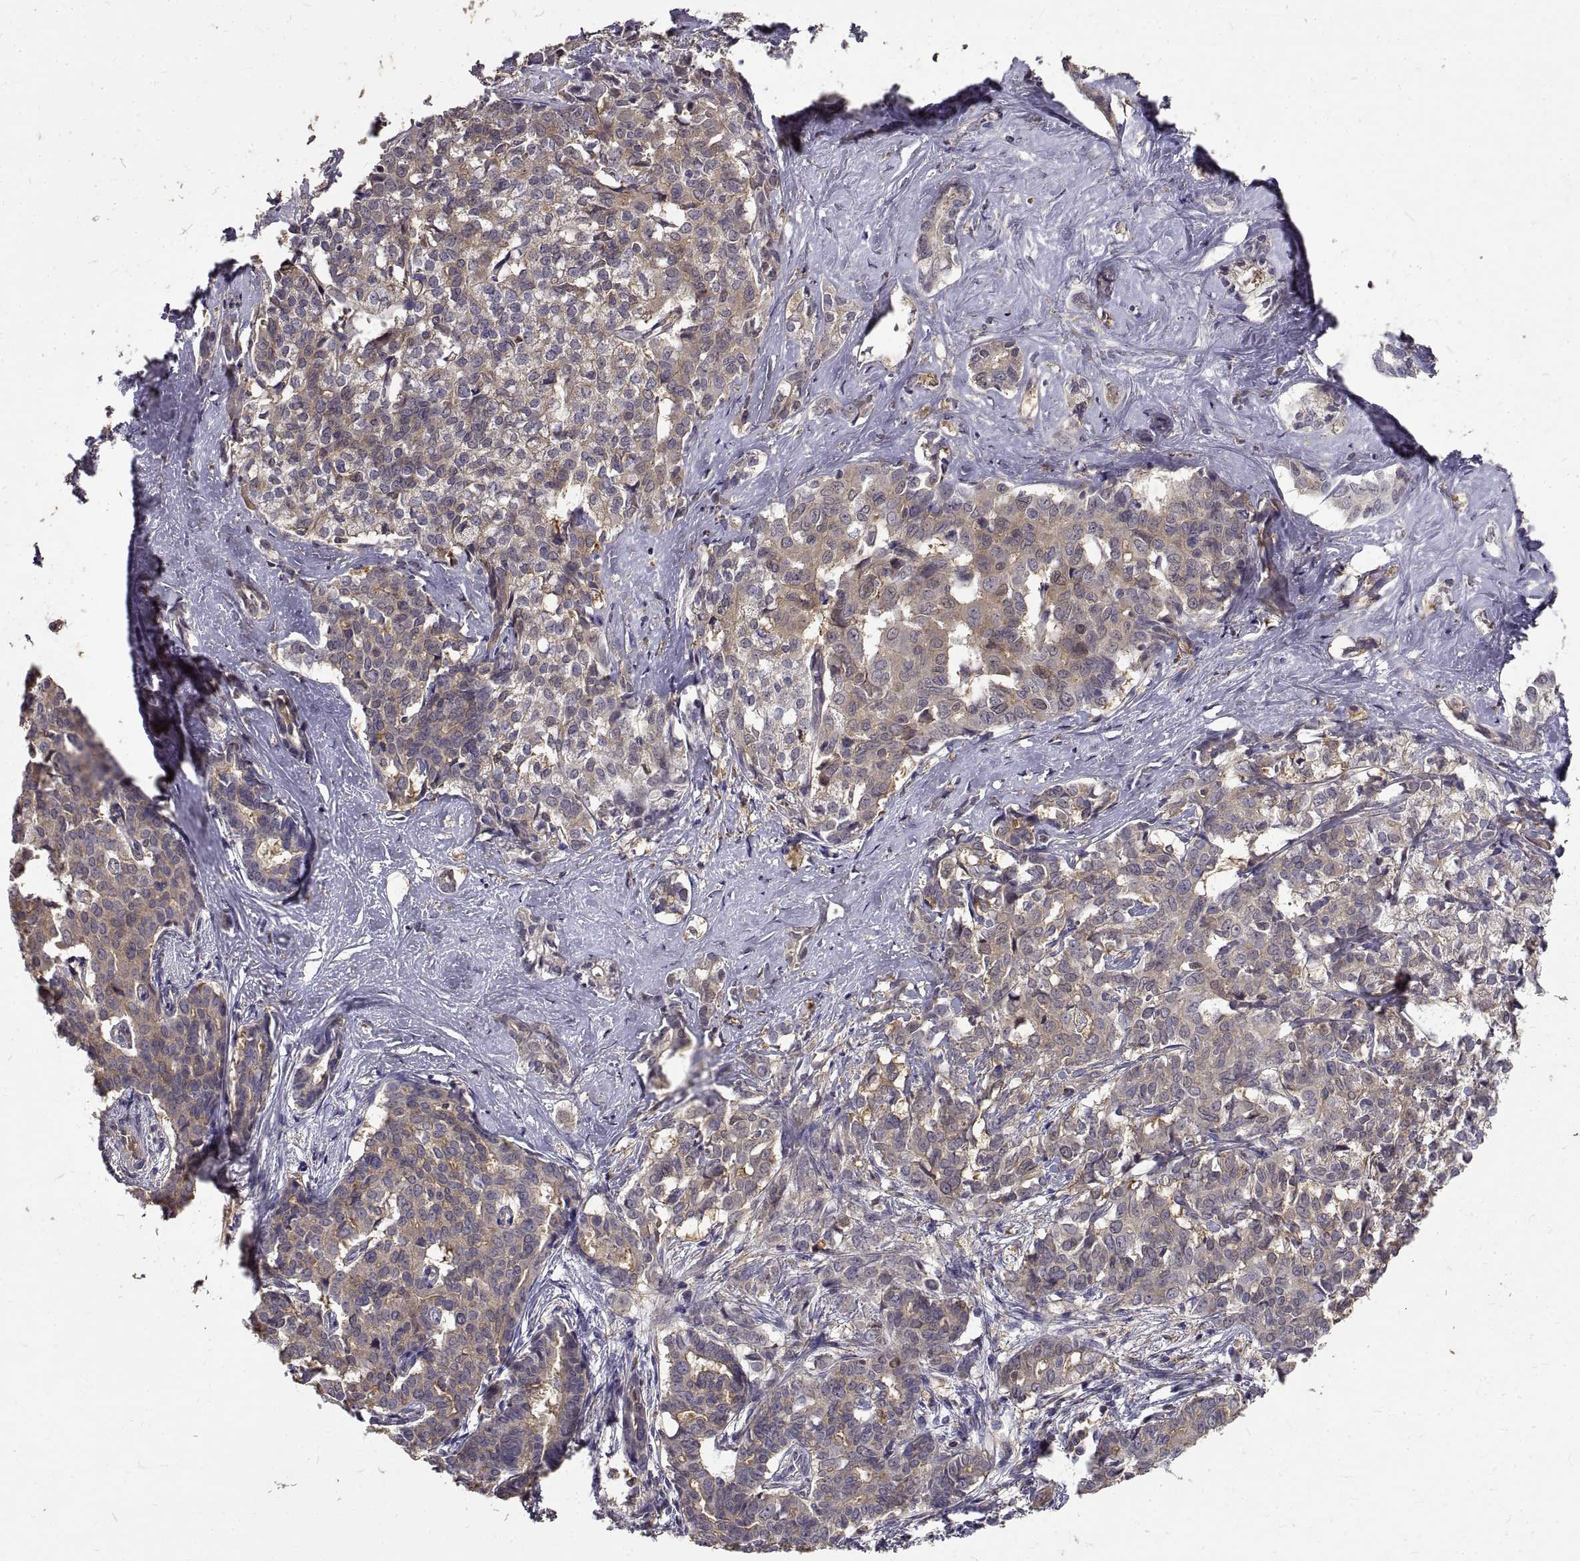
{"staining": {"intensity": "moderate", "quantity": "25%-75%", "location": "cytoplasmic/membranous,nuclear"}, "tissue": "liver cancer", "cell_type": "Tumor cells", "image_type": "cancer", "snomed": [{"axis": "morphology", "description": "Cholangiocarcinoma"}, {"axis": "topography", "description": "Liver"}], "caption": "Immunohistochemistry (IHC) micrograph of neoplastic tissue: human liver cancer stained using immunohistochemistry (IHC) demonstrates medium levels of moderate protein expression localized specifically in the cytoplasmic/membranous and nuclear of tumor cells, appearing as a cytoplasmic/membranous and nuclear brown color.", "gene": "PEA15", "patient": {"sex": "female", "age": 47}}